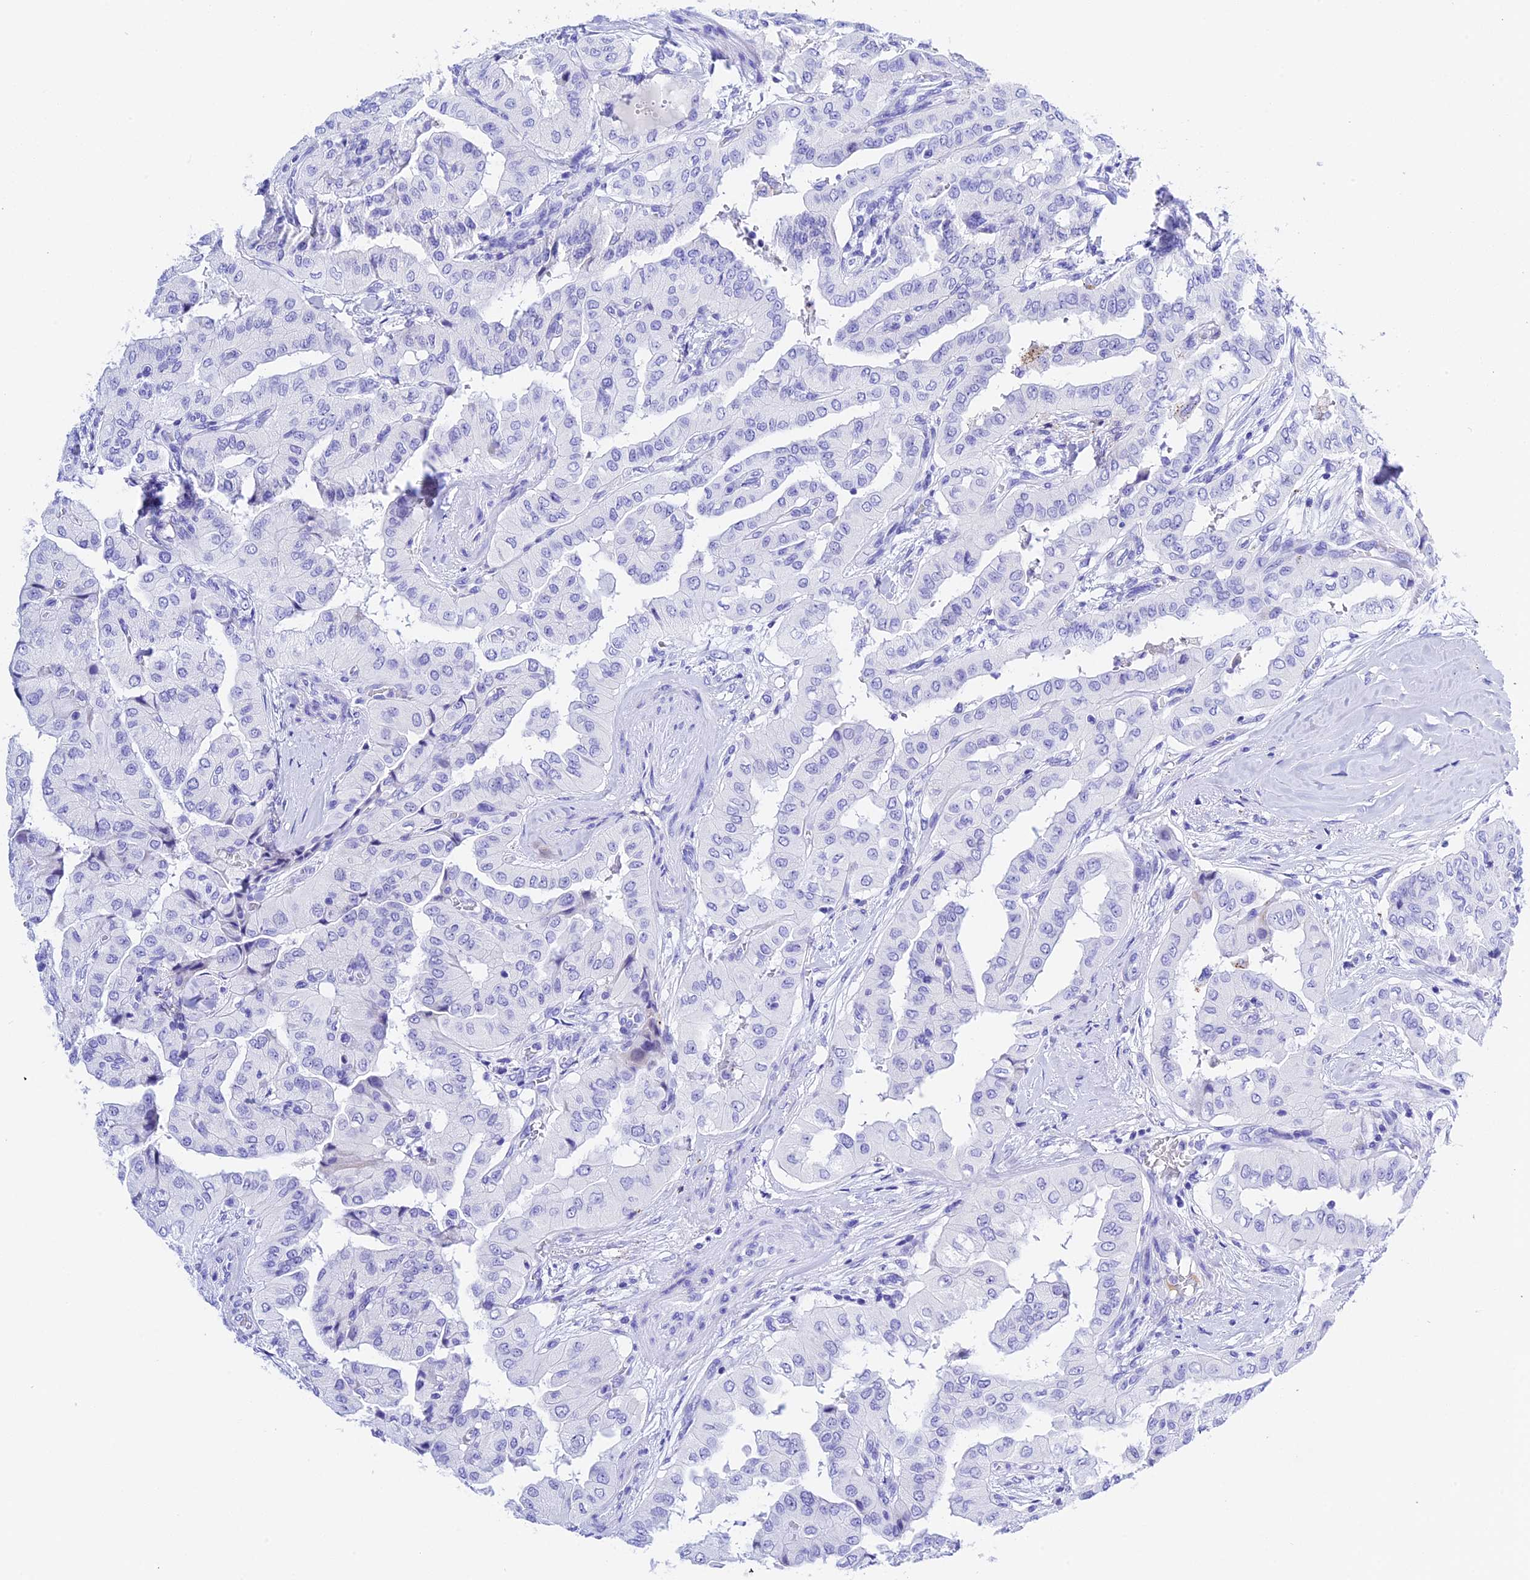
{"staining": {"intensity": "negative", "quantity": "none", "location": "none"}, "tissue": "thyroid cancer", "cell_type": "Tumor cells", "image_type": "cancer", "snomed": [{"axis": "morphology", "description": "Papillary adenocarcinoma, NOS"}, {"axis": "topography", "description": "Thyroid gland"}], "caption": "Tumor cells show no significant protein staining in thyroid cancer (papillary adenocarcinoma). (DAB IHC, high magnification).", "gene": "PSG11", "patient": {"sex": "female", "age": 59}}